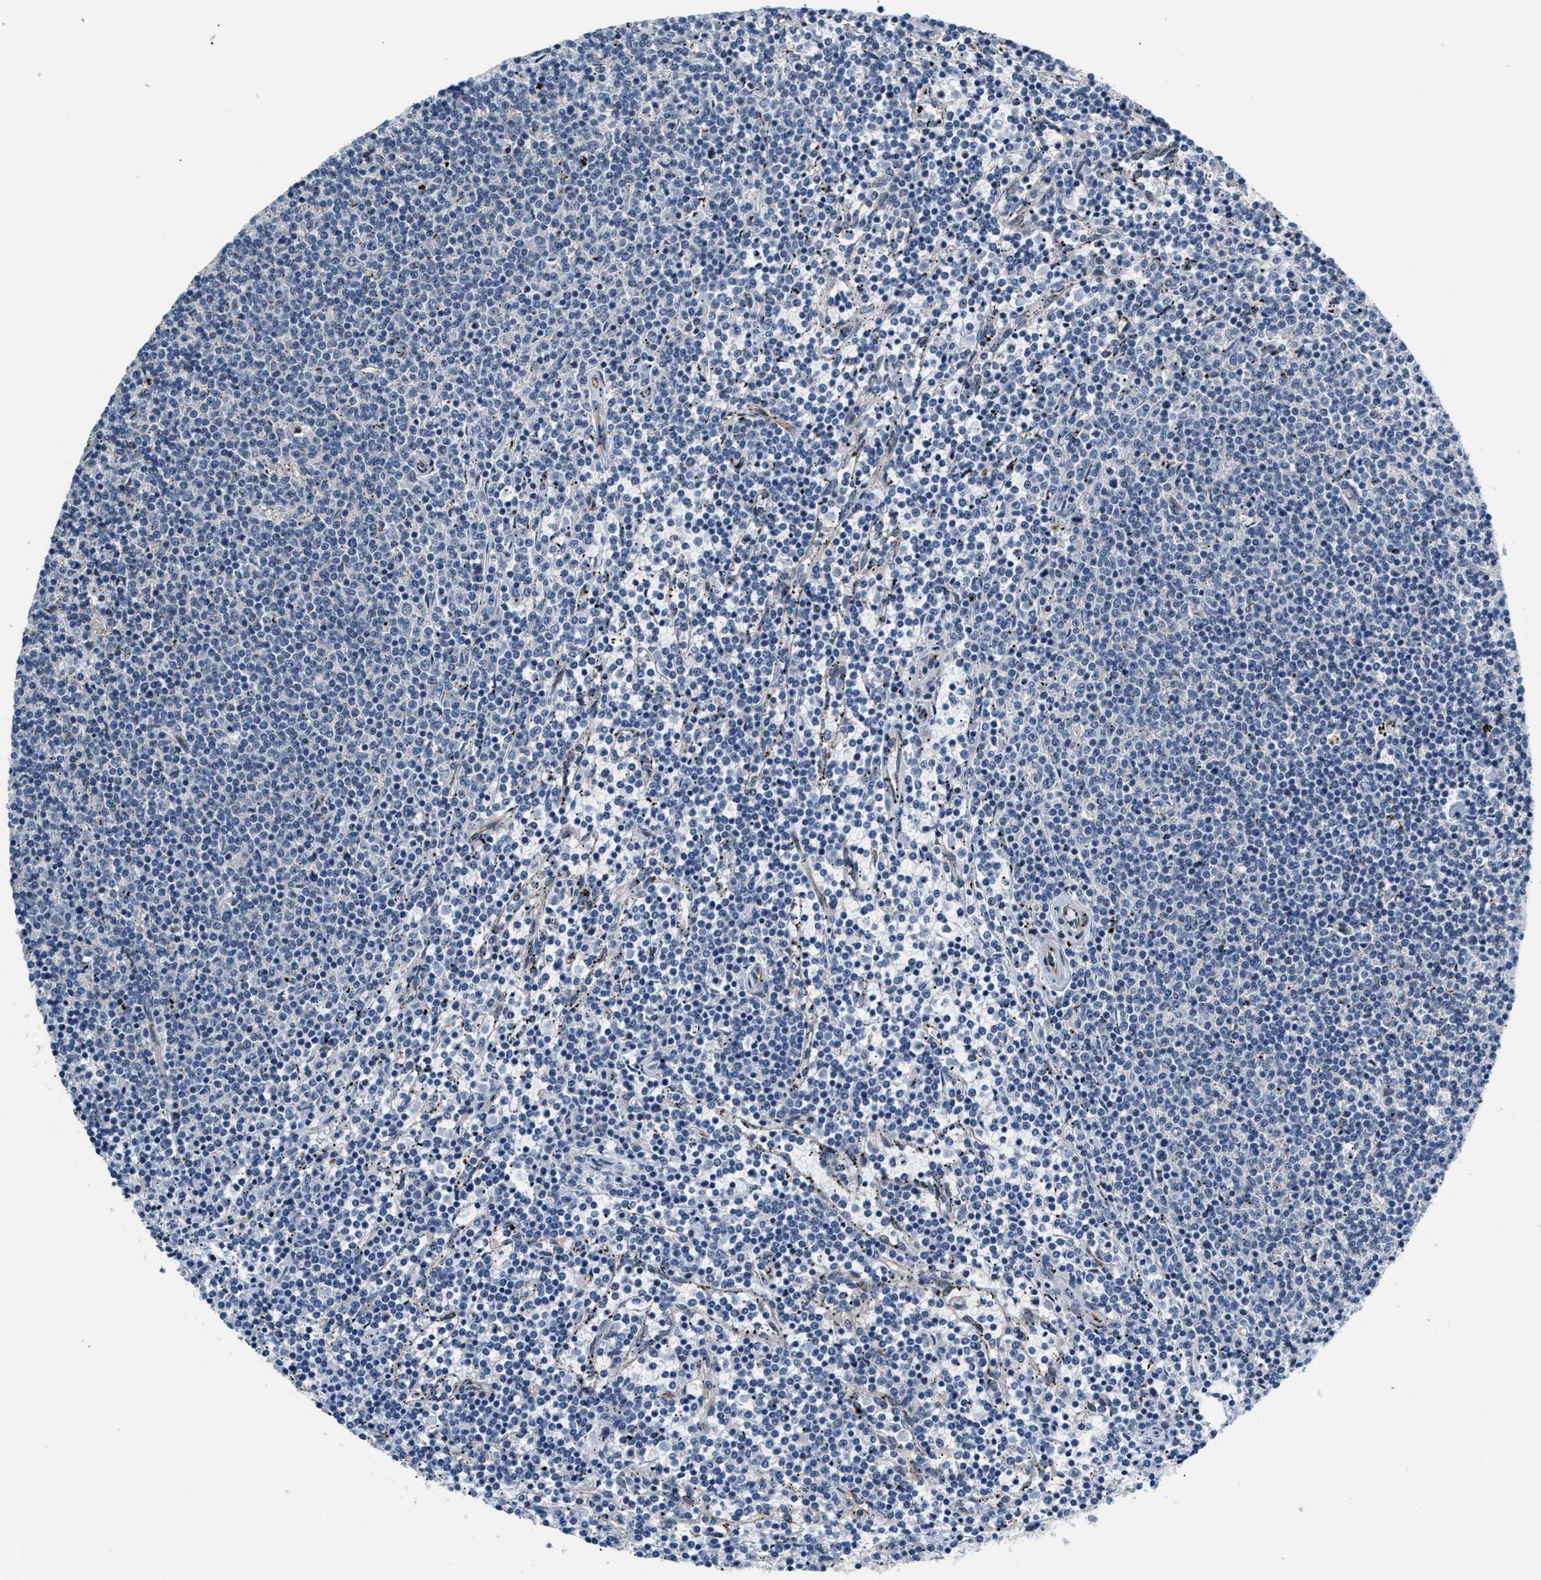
{"staining": {"intensity": "negative", "quantity": "none", "location": "none"}, "tissue": "lymphoma", "cell_type": "Tumor cells", "image_type": "cancer", "snomed": [{"axis": "morphology", "description": "Malignant lymphoma, non-Hodgkin's type, Low grade"}, {"axis": "topography", "description": "Spleen"}], "caption": "Immunohistochemistry (IHC) of malignant lymphoma, non-Hodgkin's type (low-grade) shows no positivity in tumor cells.", "gene": "PPM1H", "patient": {"sex": "female", "age": 50}}